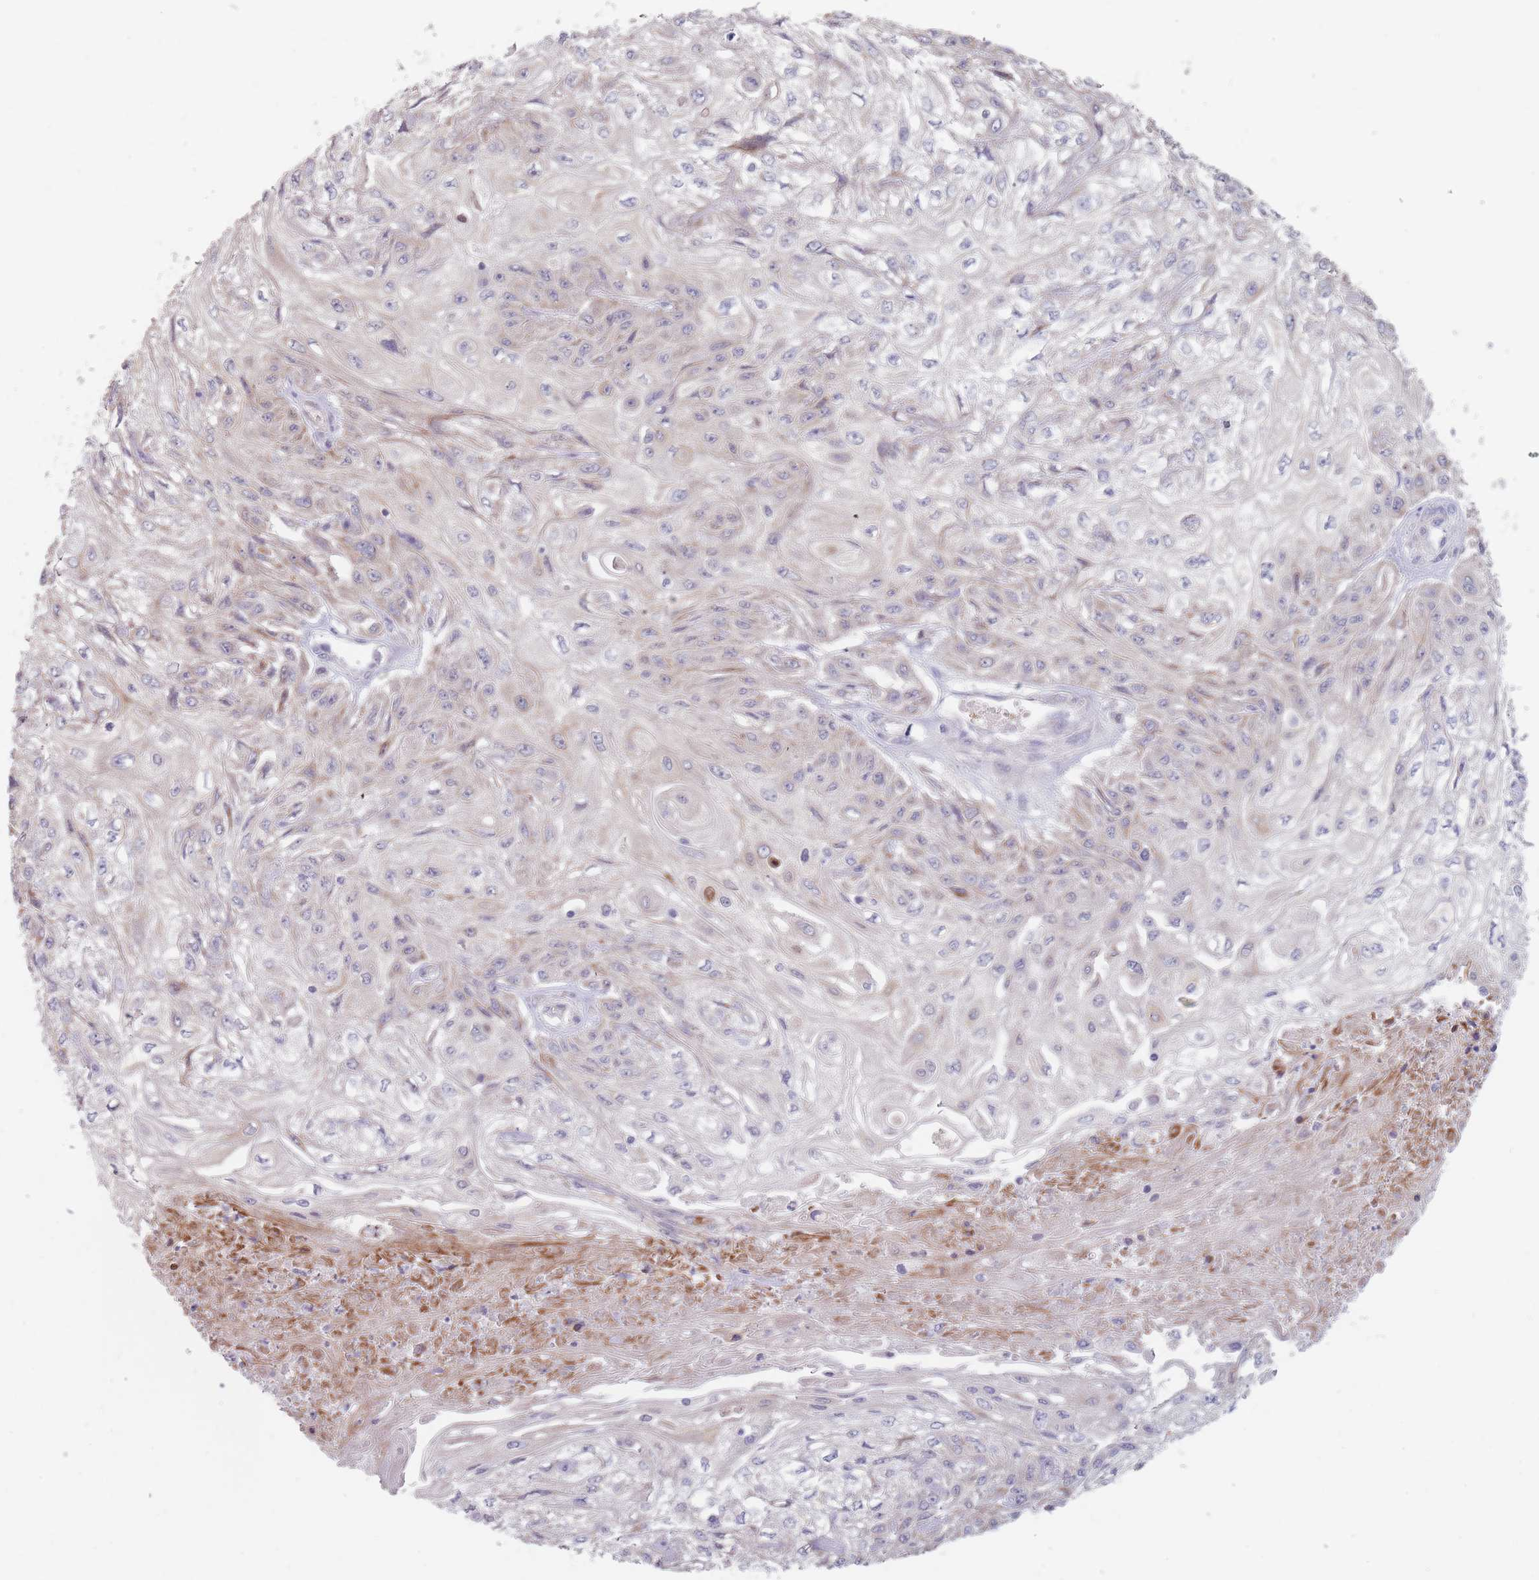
{"staining": {"intensity": "negative", "quantity": "none", "location": "none"}, "tissue": "skin cancer", "cell_type": "Tumor cells", "image_type": "cancer", "snomed": [{"axis": "morphology", "description": "Squamous cell carcinoma, NOS"}, {"axis": "morphology", "description": "Squamous cell carcinoma, metastatic, NOS"}, {"axis": "topography", "description": "Skin"}, {"axis": "topography", "description": "Lymph node"}], "caption": "Tumor cells show no significant staining in skin cancer (metastatic squamous cell carcinoma). Nuclei are stained in blue.", "gene": "NAXE", "patient": {"sex": "male", "age": 75}}